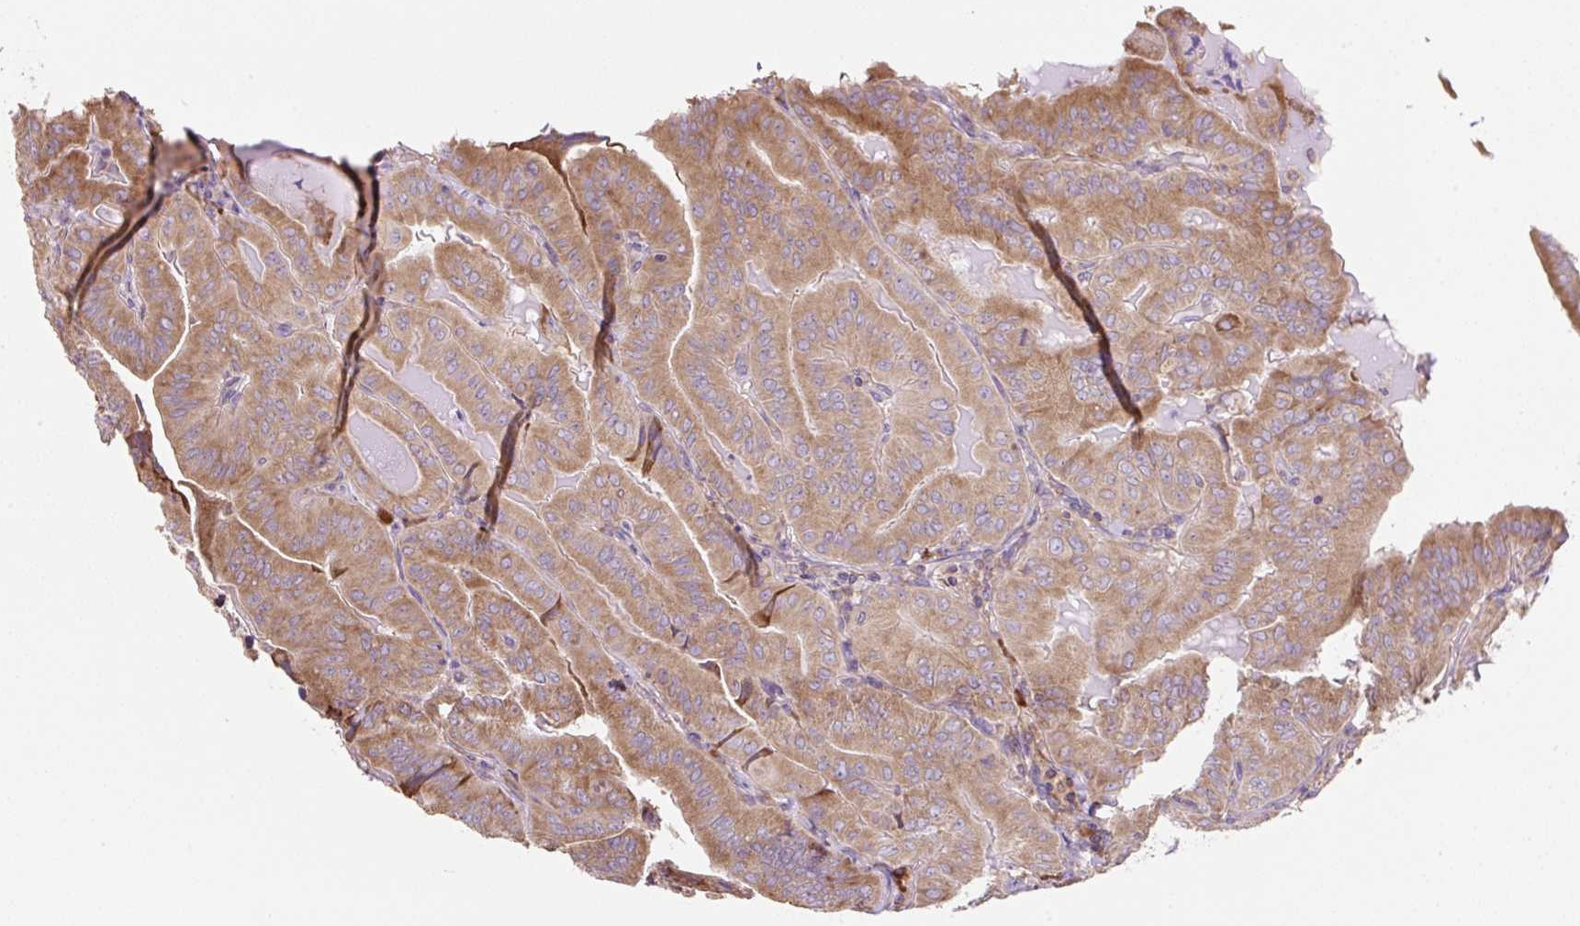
{"staining": {"intensity": "moderate", "quantity": ">75%", "location": "cytoplasmic/membranous"}, "tissue": "thyroid cancer", "cell_type": "Tumor cells", "image_type": "cancer", "snomed": [{"axis": "morphology", "description": "Papillary adenocarcinoma, NOS"}, {"axis": "topography", "description": "Thyroid gland"}], "caption": "Immunohistochemical staining of human papillary adenocarcinoma (thyroid) demonstrates medium levels of moderate cytoplasmic/membranous staining in approximately >75% of tumor cells. (brown staining indicates protein expression, while blue staining denotes nuclei).", "gene": "RPS23", "patient": {"sex": "female", "age": 68}}